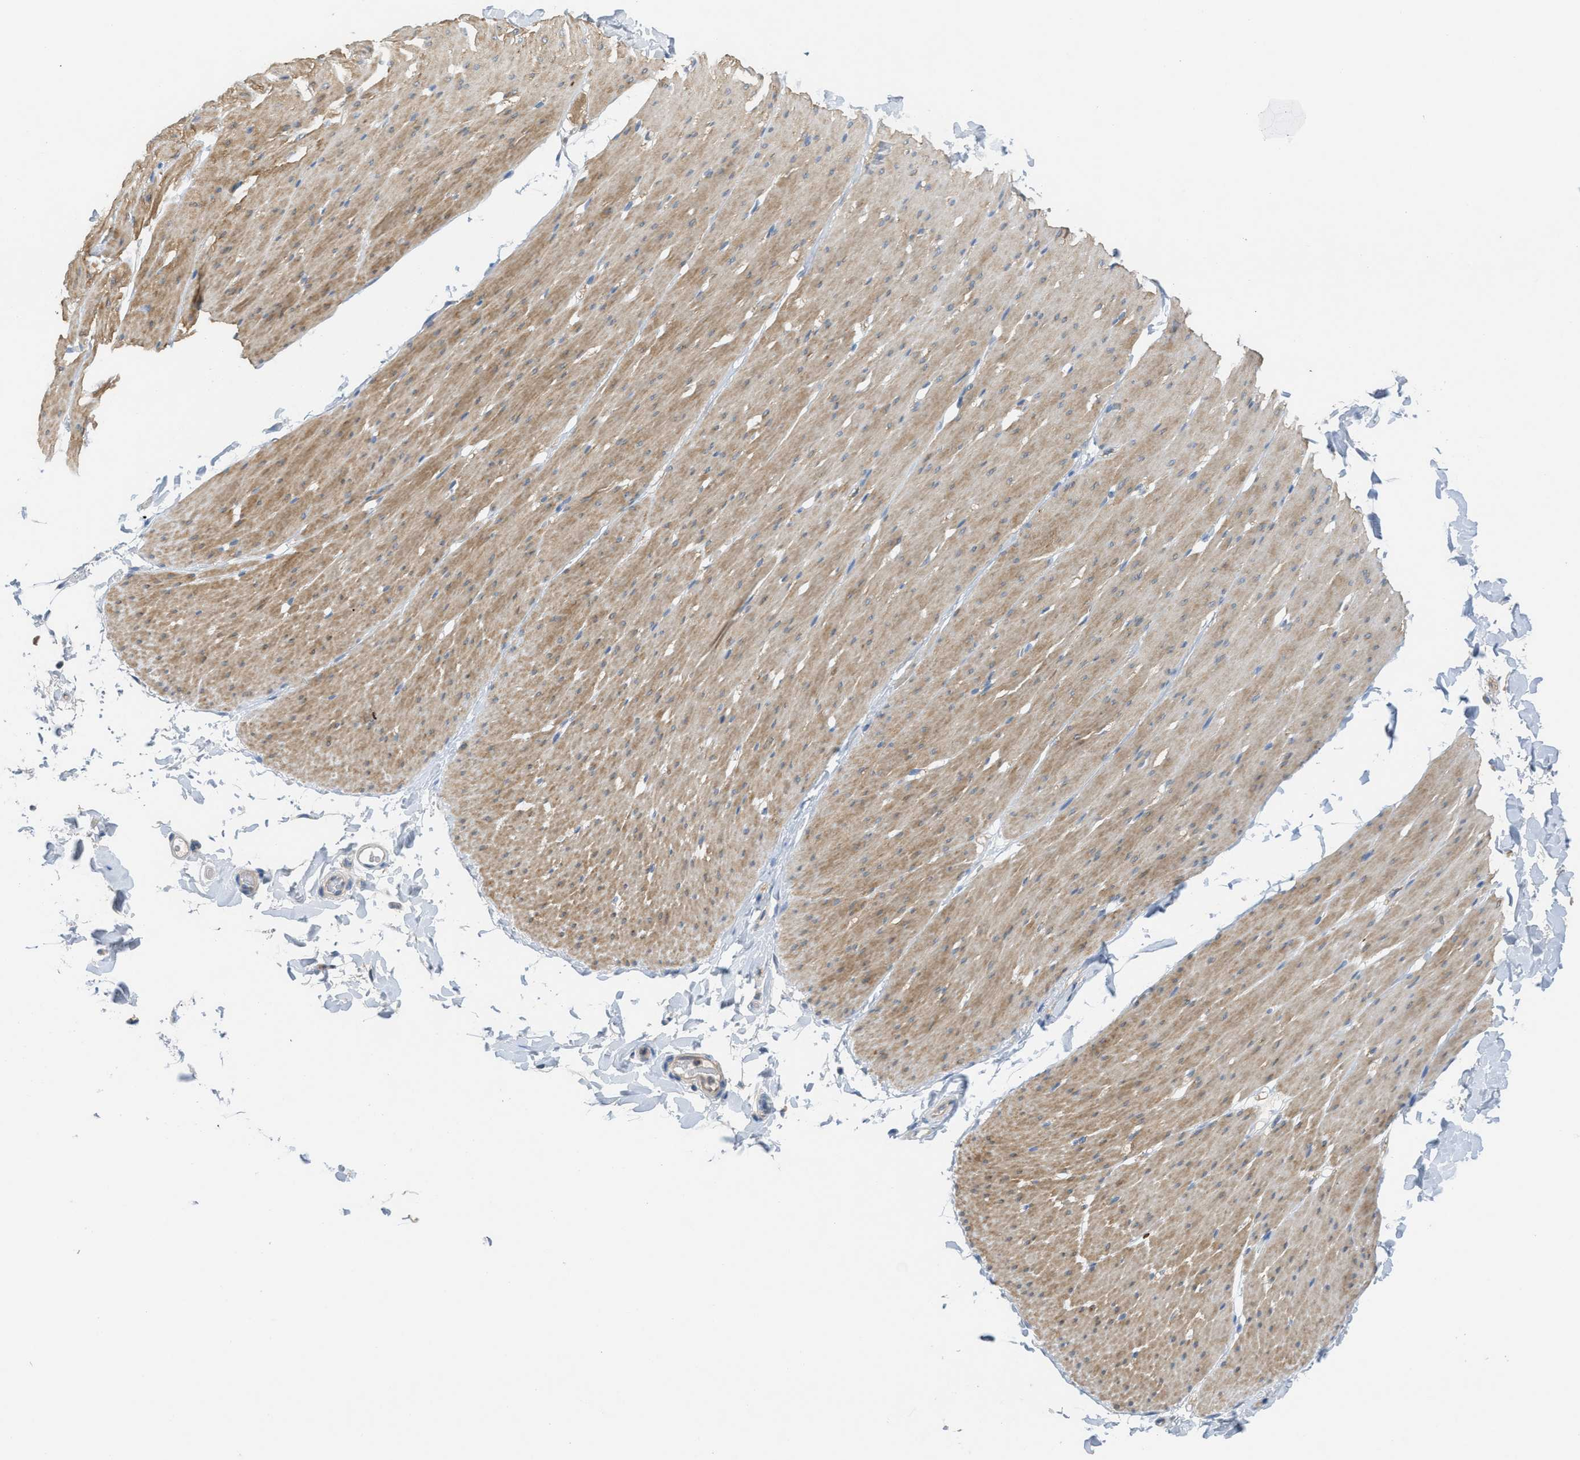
{"staining": {"intensity": "moderate", "quantity": "25%-75%", "location": "cytoplasmic/membranous"}, "tissue": "smooth muscle", "cell_type": "Smooth muscle cells", "image_type": "normal", "snomed": [{"axis": "morphology", "description": "Normal tissue, NOS"}, {"axis": "topography", "description": "Smooth muscle"}, {"axis": "topography", "description": "Colon"}], "caption": "Protein expression analysis of benign smooth muscle shows moderate cytoplasmic/membranous expression in about 25%-75% of smooth muscle cells.", "gene": "UBA5", "patient": {"sex": "male", "age": 67}}